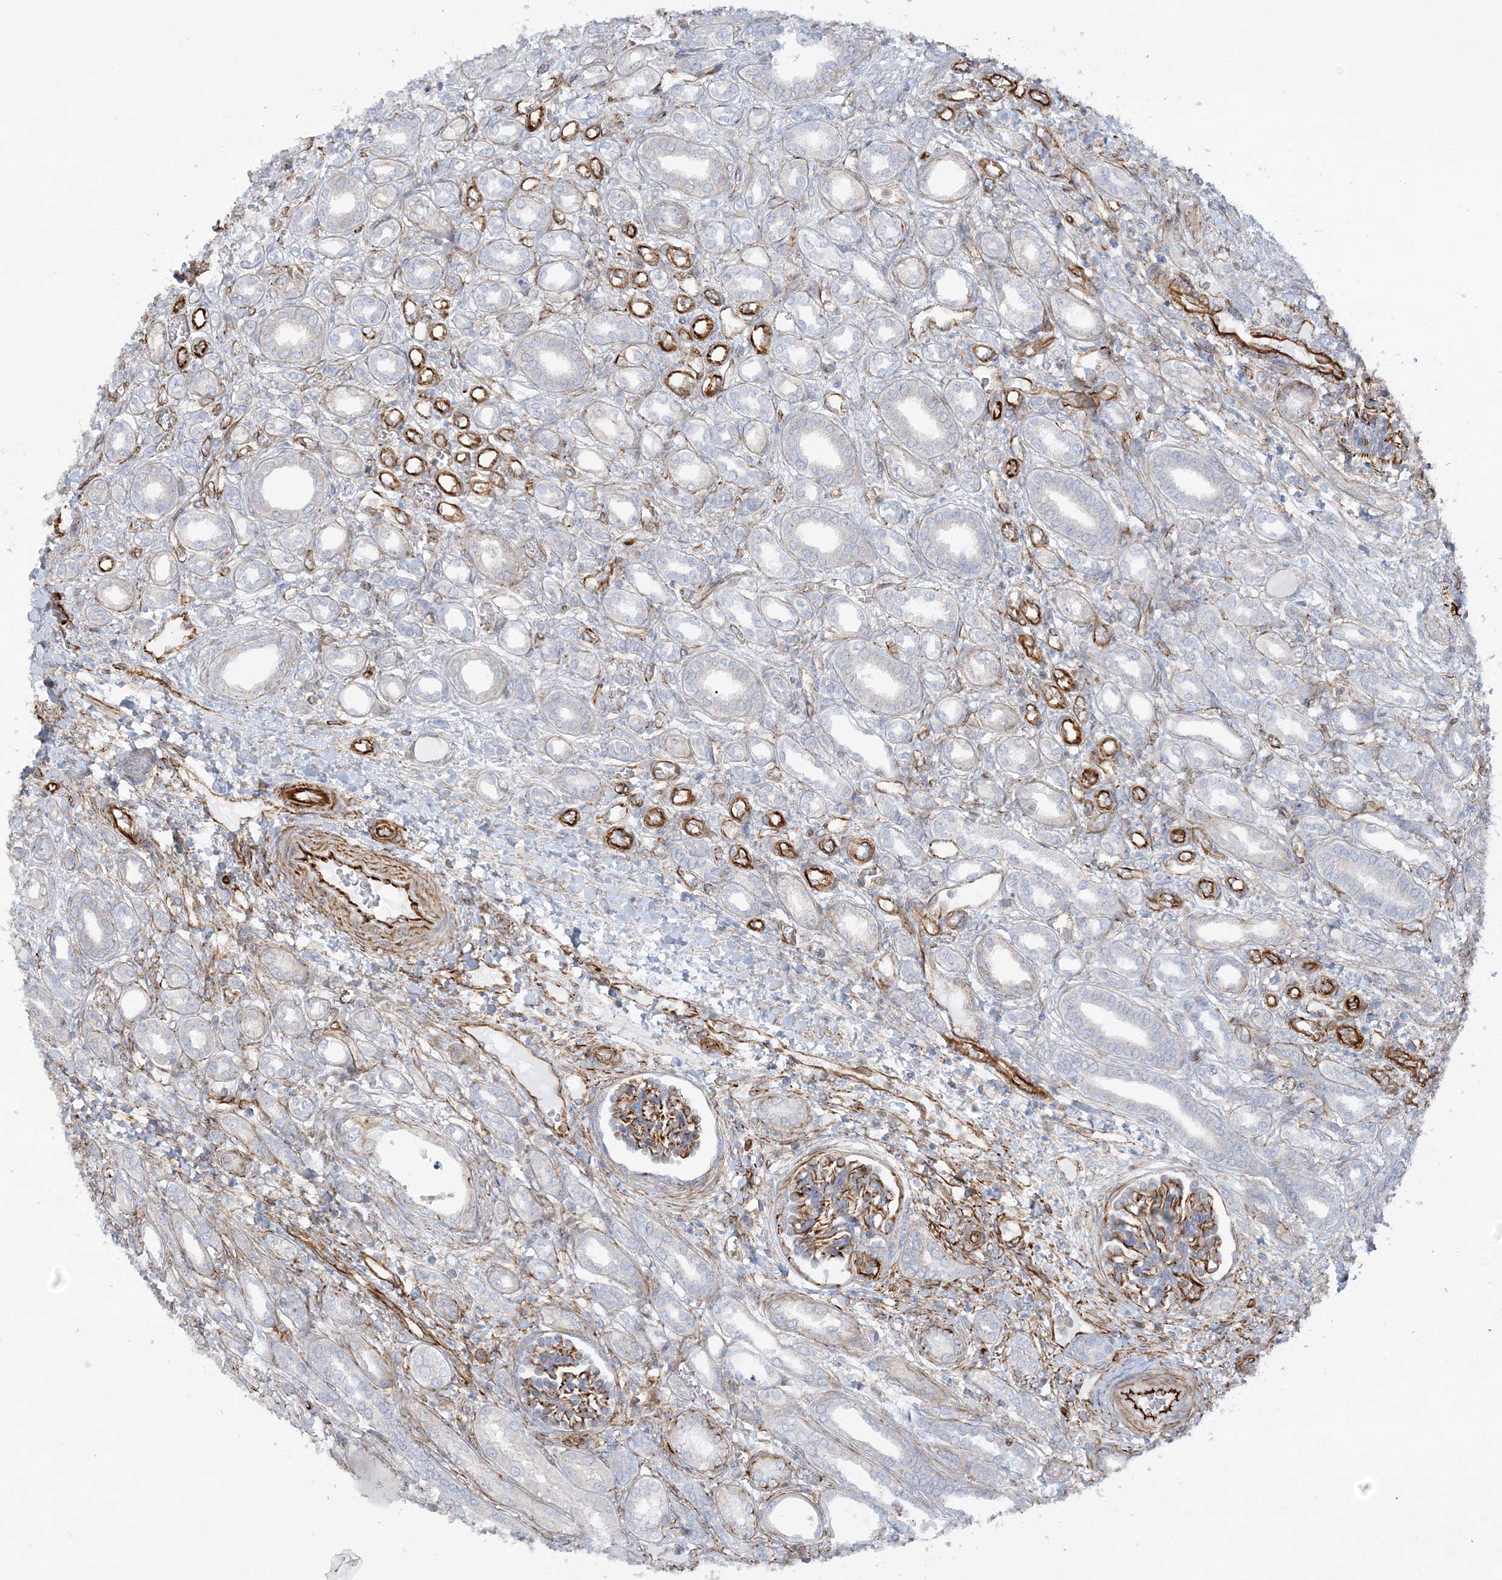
{"staining": {"intensity": "strong", "quantity": "<25%", "location": "cytoplasmic/membranous"}, "tissue": "kidney", "cell_type": "Cells in glomeruli", "image_type": "normal", "snomed": [{"axis": "morphology", "description": "Normal tissue, NOS"}, {"axis": "morphology", "description": "Neoplasm, malignant, NOS"}, {"axis": "topography", "description": "Kidney"}], "caption": "Cells in glomeruli reveal strong cytoplasmic/membranous positivity in about <25% of cells in normal kidney. The protein is stained brown, and the nuclei are stained in blue (DAB IHC with brightfield microscopy, high magnification).", "gene": "SCLT1", "patient": {"sex": "female", "age": 1}}